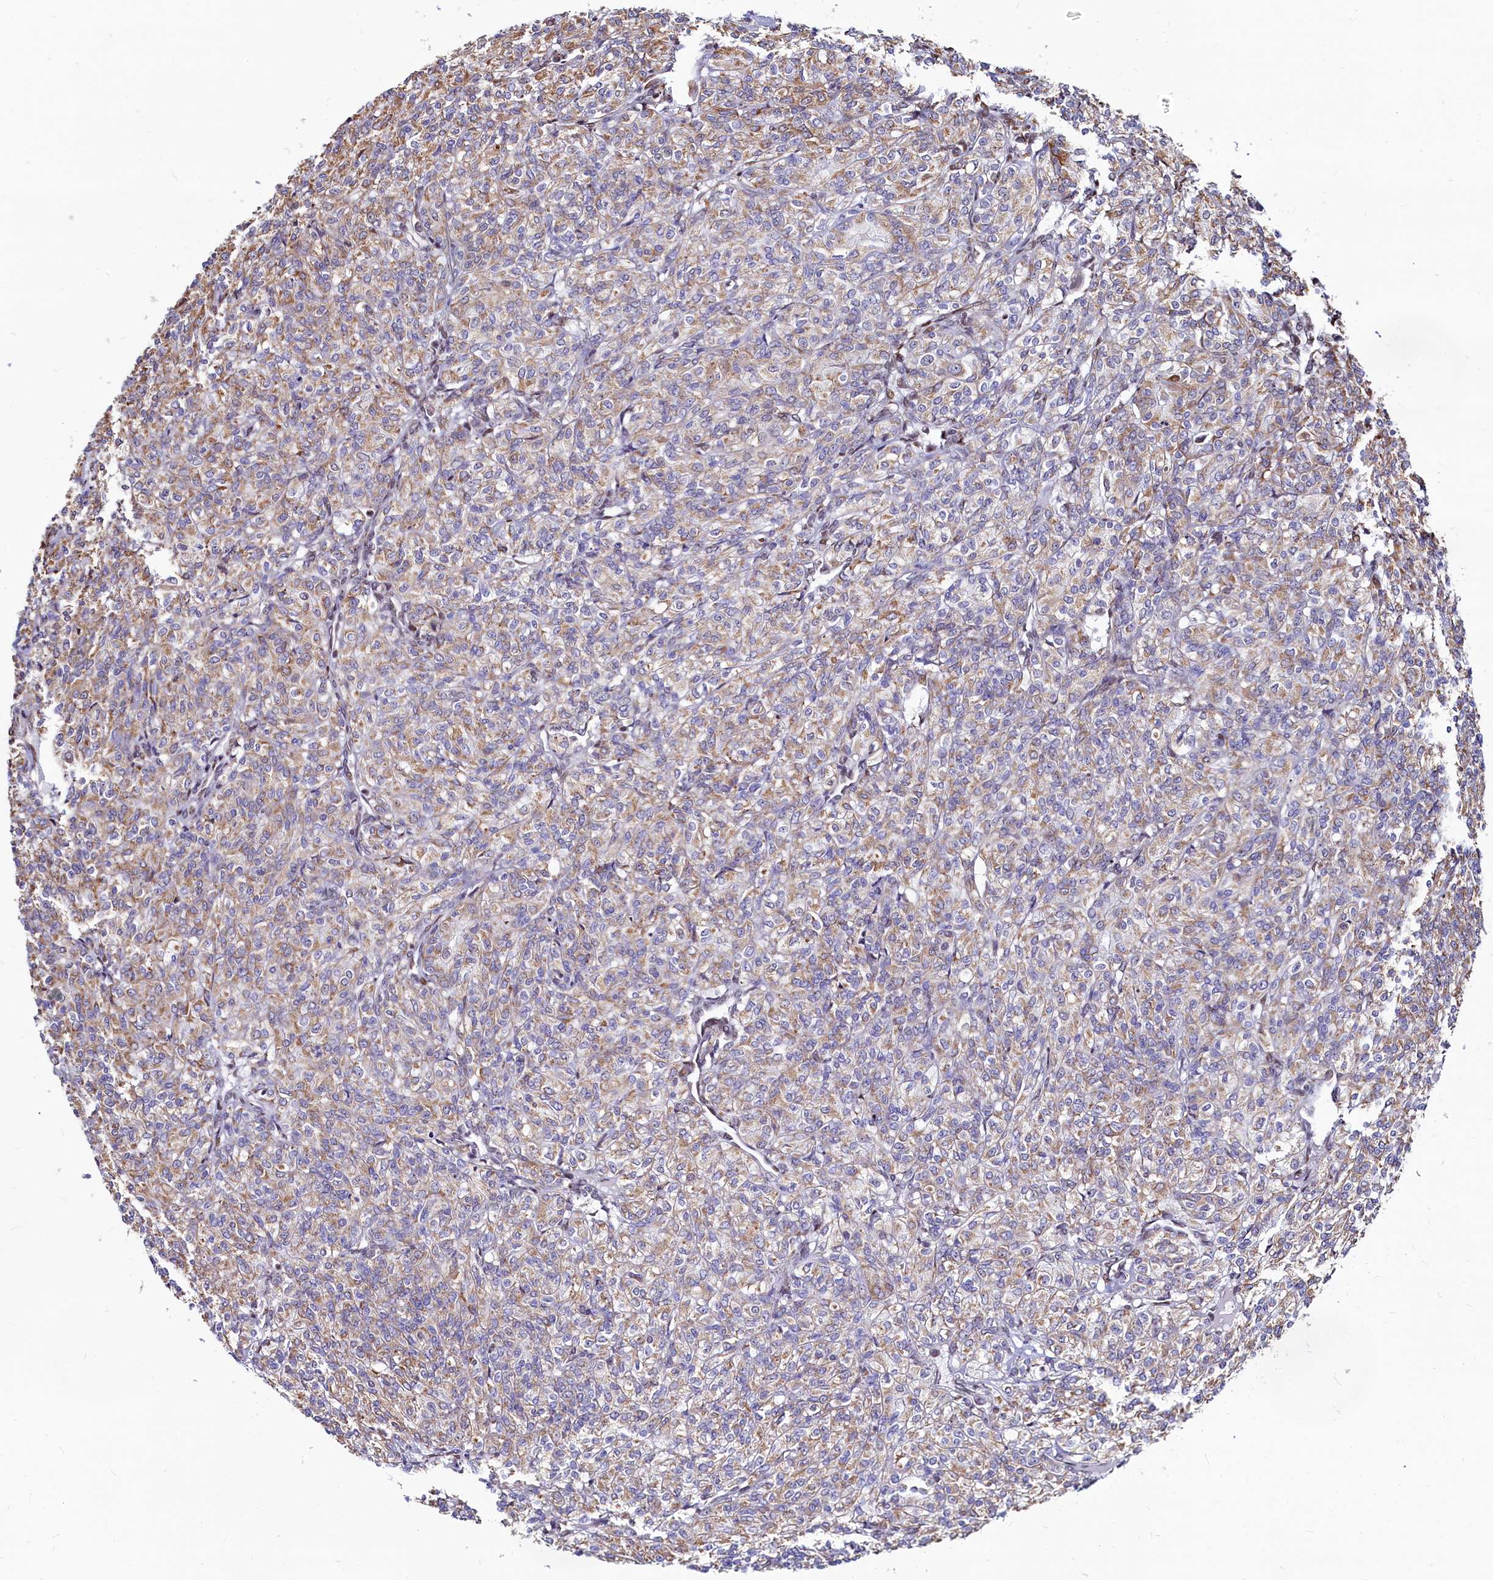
{"staining": {"intensity": "moderate", "quantity": ">75%", "location": "cytoplasmic/membranous"}, "tissue": "renal cancer", "cell_type": "Tumor cells", "image_type": "cancer", "snomed": [{"axis": "morphology", "description": "Adenocarcinoma, NOS"}, {"axis": "topography", "description": "Kidney"}], "caption": "Human renal cancer stained for a protein (brown) reveals moderate cytoplasmic/membranous positive expression in approximately >75% of tumor cells.", "gene": "HDGFL3", "patient": {"sex": "male", "age": 77}}